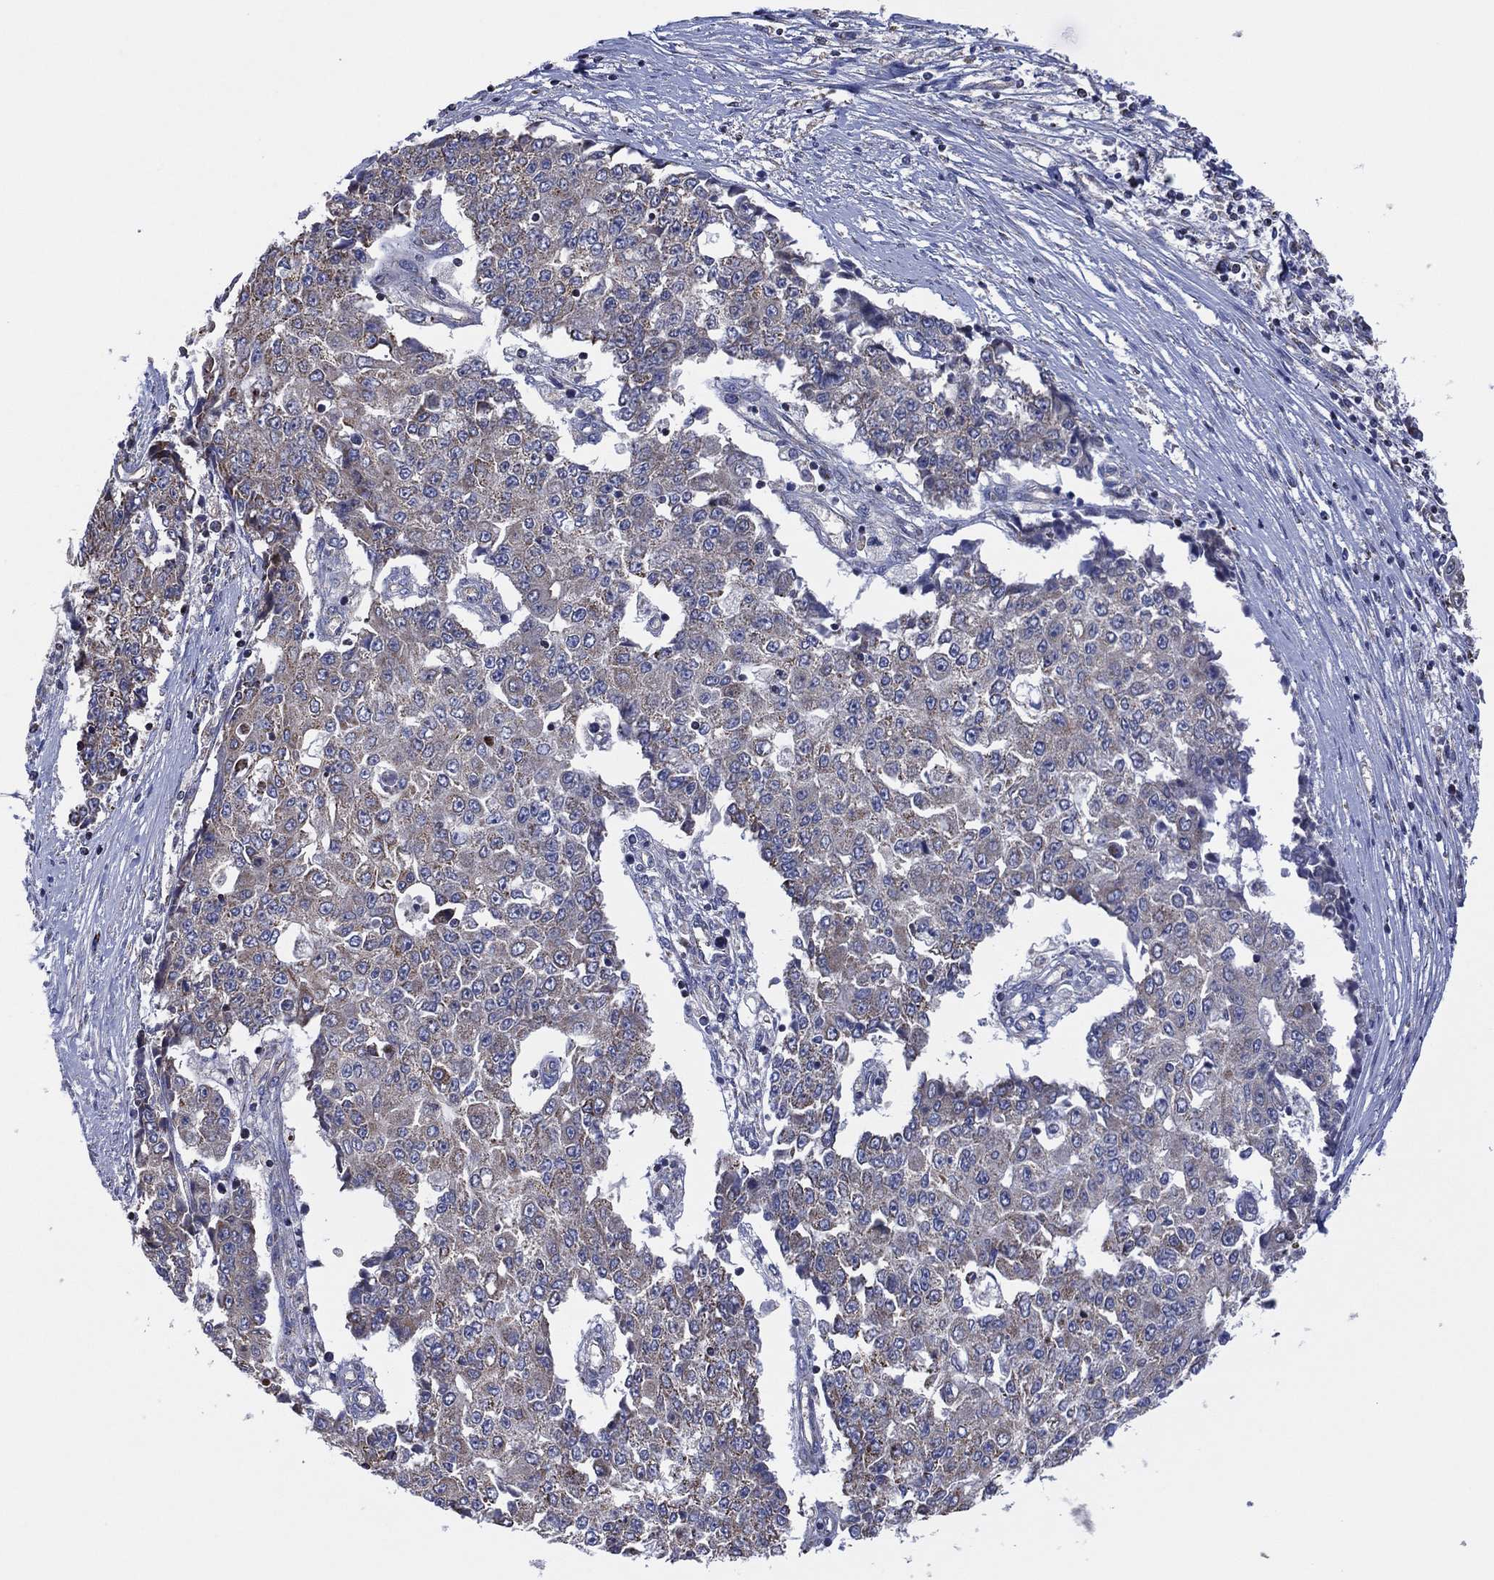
{"staining": {"intensity": "negative", "quantity": "none", "location": "none"}, "tissue": "ovarian cancer", "cell_type": "Tumor cells", "image_type": "cancer", "snomed": [{"axis": "morphology", "description": "Carcinoma, endometroid"}, {"axis": "topography", "description": "Ovary"}], "caption": "A high-resolution histopathology image shows IHC staining of endometroid carcinoma (ovarian), which shows no significant staining in tumor cells.", "gene": "PIDD1", "patient": {"sex": "female", "age": 42}}